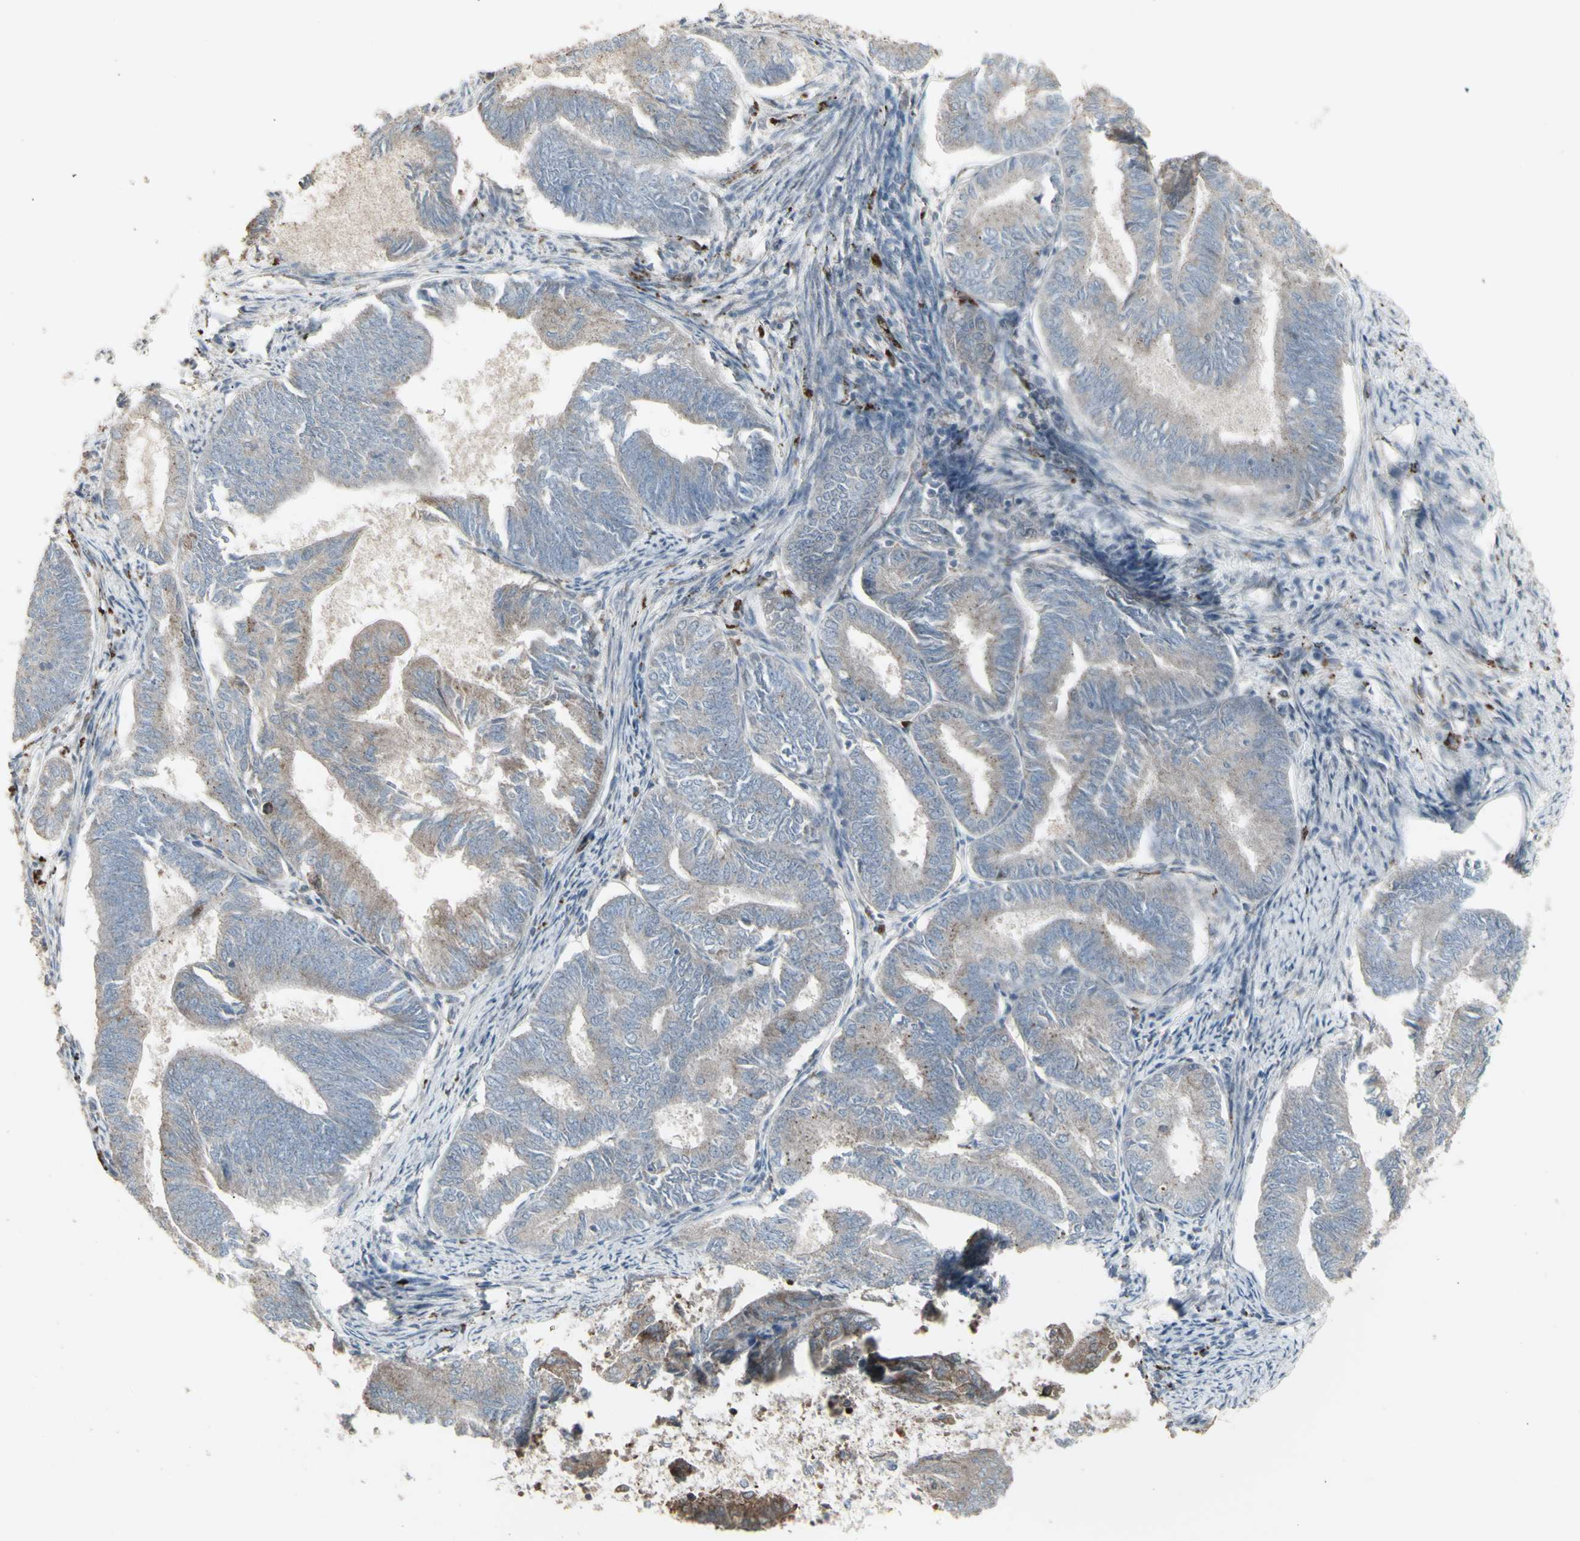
{"staining": {"intensity": "weak", "quantity": ">75%", "location": "cytoplasmic/membranous"}, "tissue": "endometrial cancer", "cell_type": "Tumor cells", "image_type": "cancer", "snomed": [{"axis": "morphology", "description": "Adenocarcinoma, NOS"}, {"axis": "topography", "description": "Endometrium"}], "caption": "The histopathology image demonstrates a brown stain indicating the presence of a protein in the cytoplasmic/membranous of tumor cells in adenocarcinoma (endometrial). The protein is shown in brown color, while the nuclei are stained blue.", "gene": "RNASEL", "patient": {"sex": "female", "age": 86}}